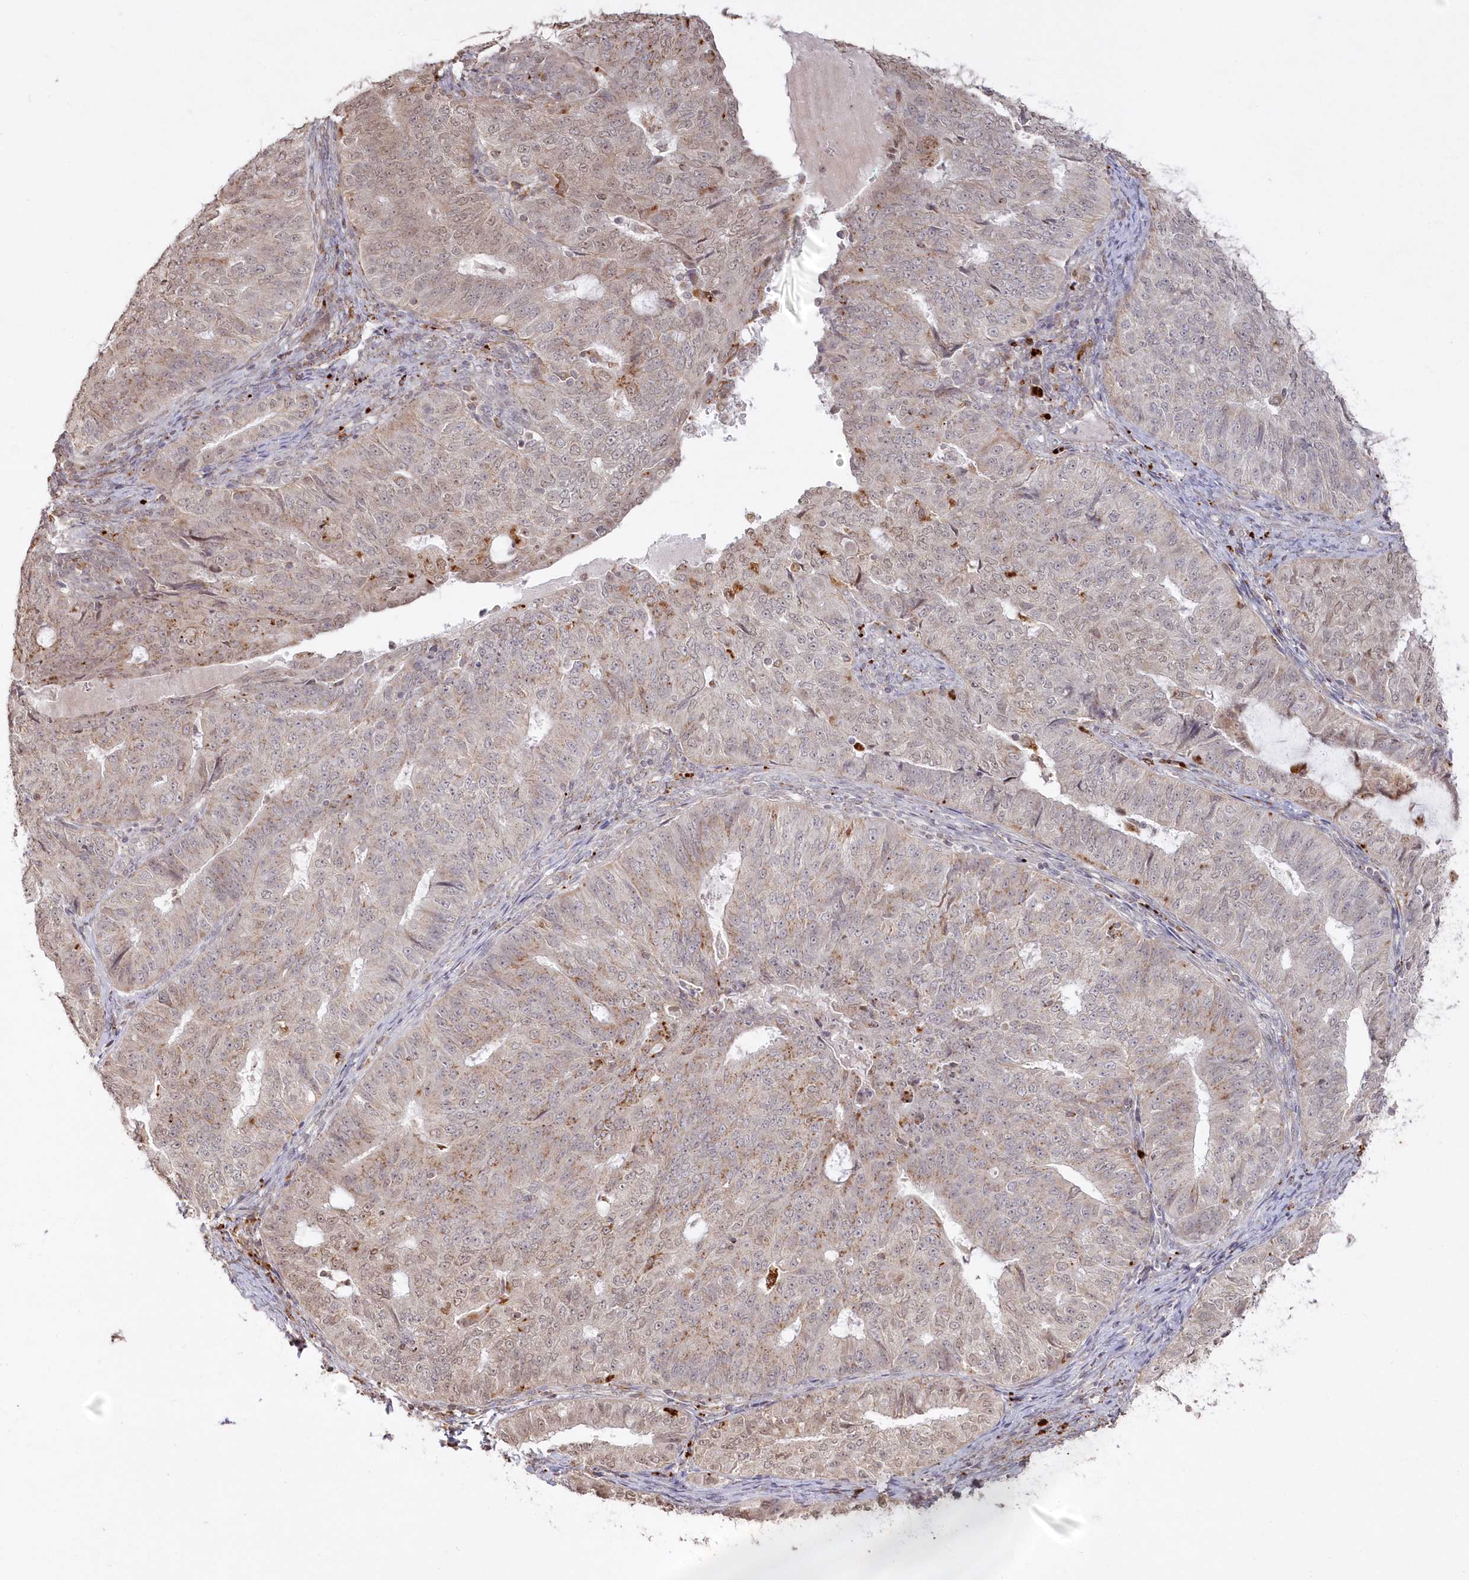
{"staining": {"intensity": "weak", "quantity": ">75%", "location": "cytoplasmic/membranous,nuclear"}, "tissue": "endometrial cancer", "cell_type": "Tumor cells", "image_type": "cancer", "snomed": [{"axis": "morphology", "description": "Adenocarcinoma, NOS"}, {"axis": "topography", "description": "Endometrium"}], "caption": "Immunohistochemical staining of human adenocarcinoma (endometrial) demonstrates low levels of weak cytoplasmic/membranous and nuclear positivity in about >75% of tumor cells.", "gene": "ARSB", "patient": {"sex": "female", "age": 32}}